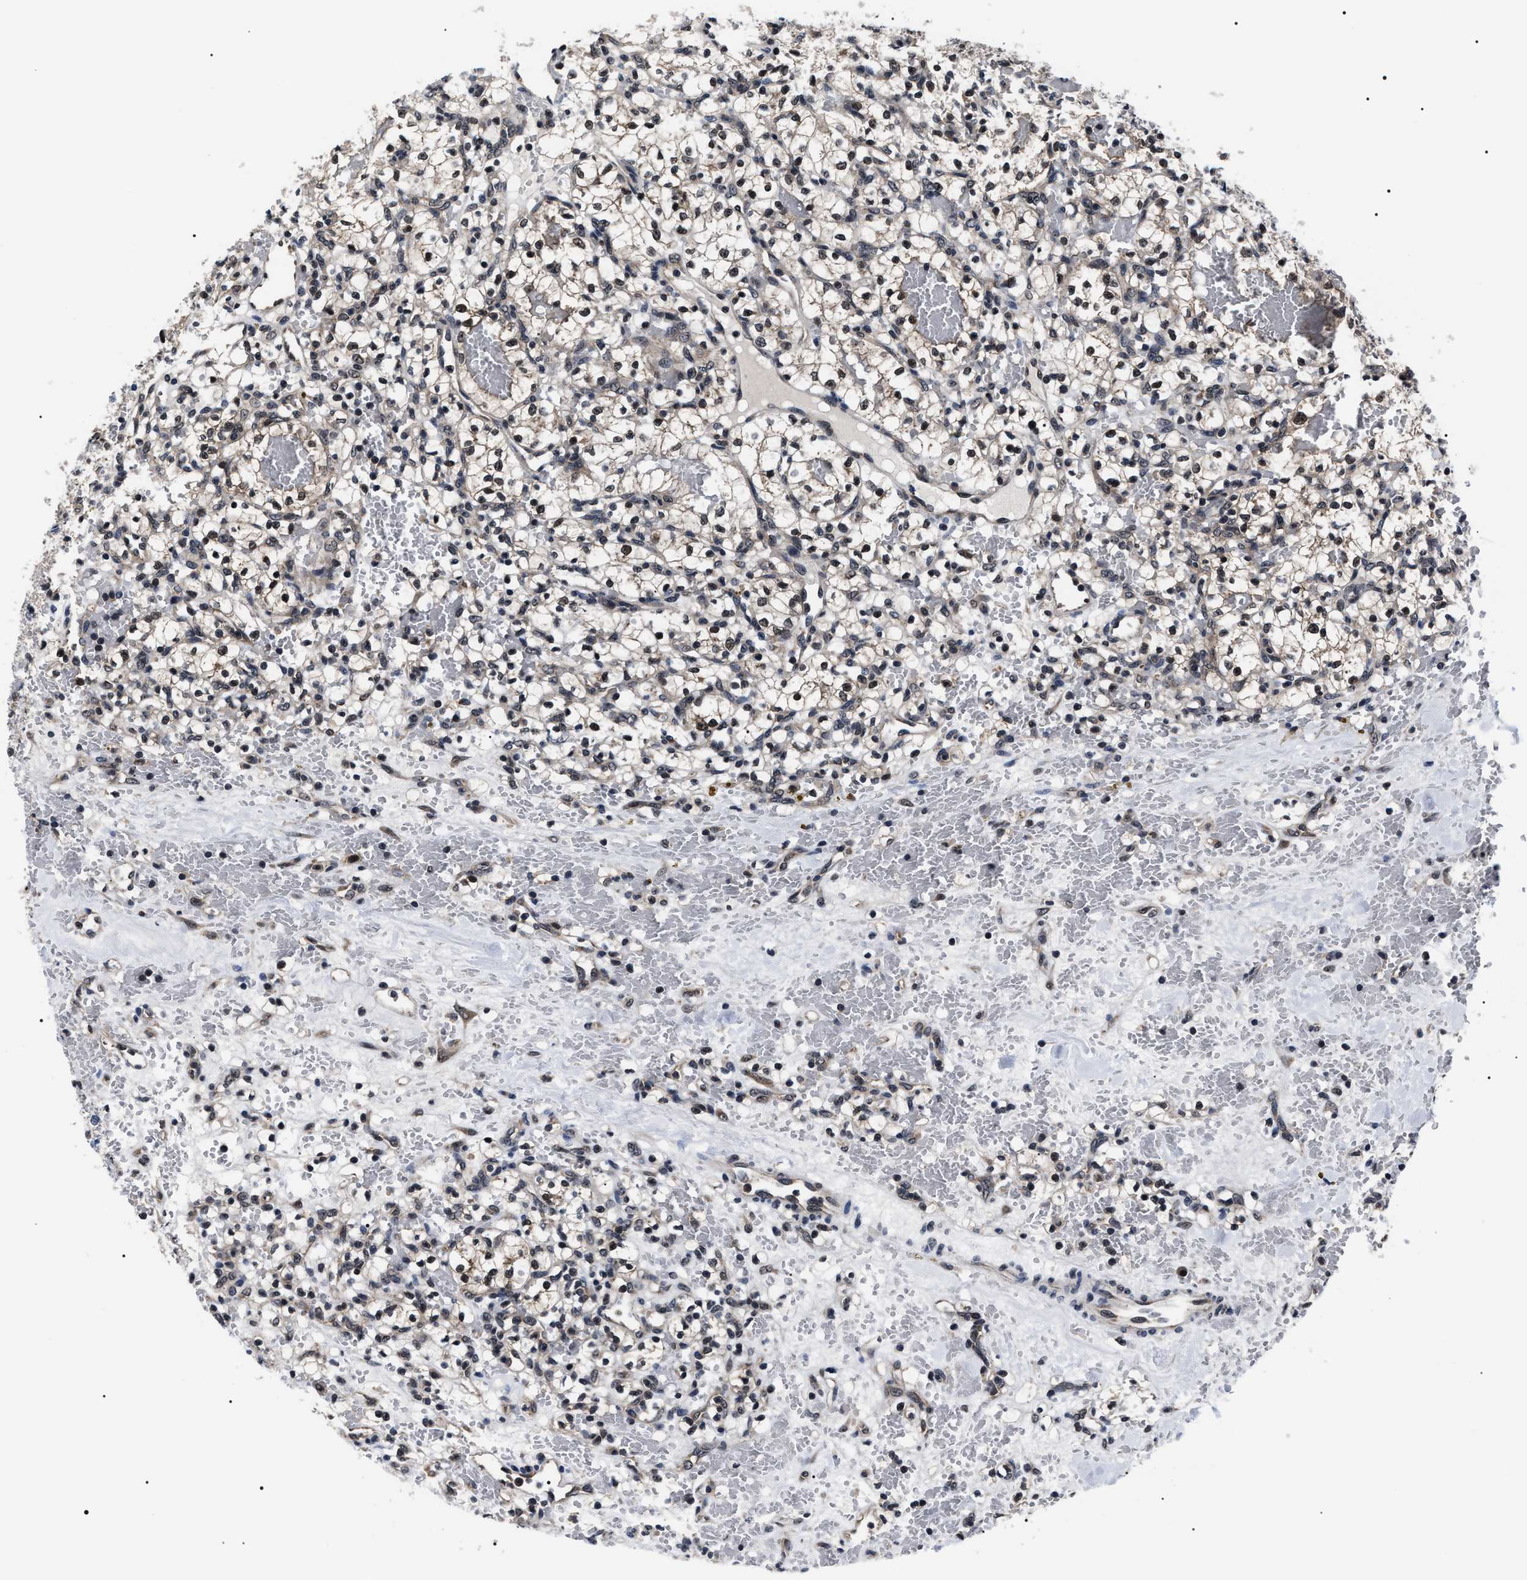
{"staining": {"intensity": "moderate", "quantity": "25%-75%", "location": "nuclear"}, "tissue": "renal cancer", "cell_type": "Tumor cells", "image_type": "cancer", "snomed": [{"axis": "morphology", "description": "Adenocarcinoma, NOS"}, {"axis": "topography", "description": "Kidney"}], "caption": "Renal cancer stained with IHC shows moderate nuclear expression in about 25%-75% of tumor cells.", "gene": "CSNK2A1", "patient": {"sex": "female", "age": 60}}